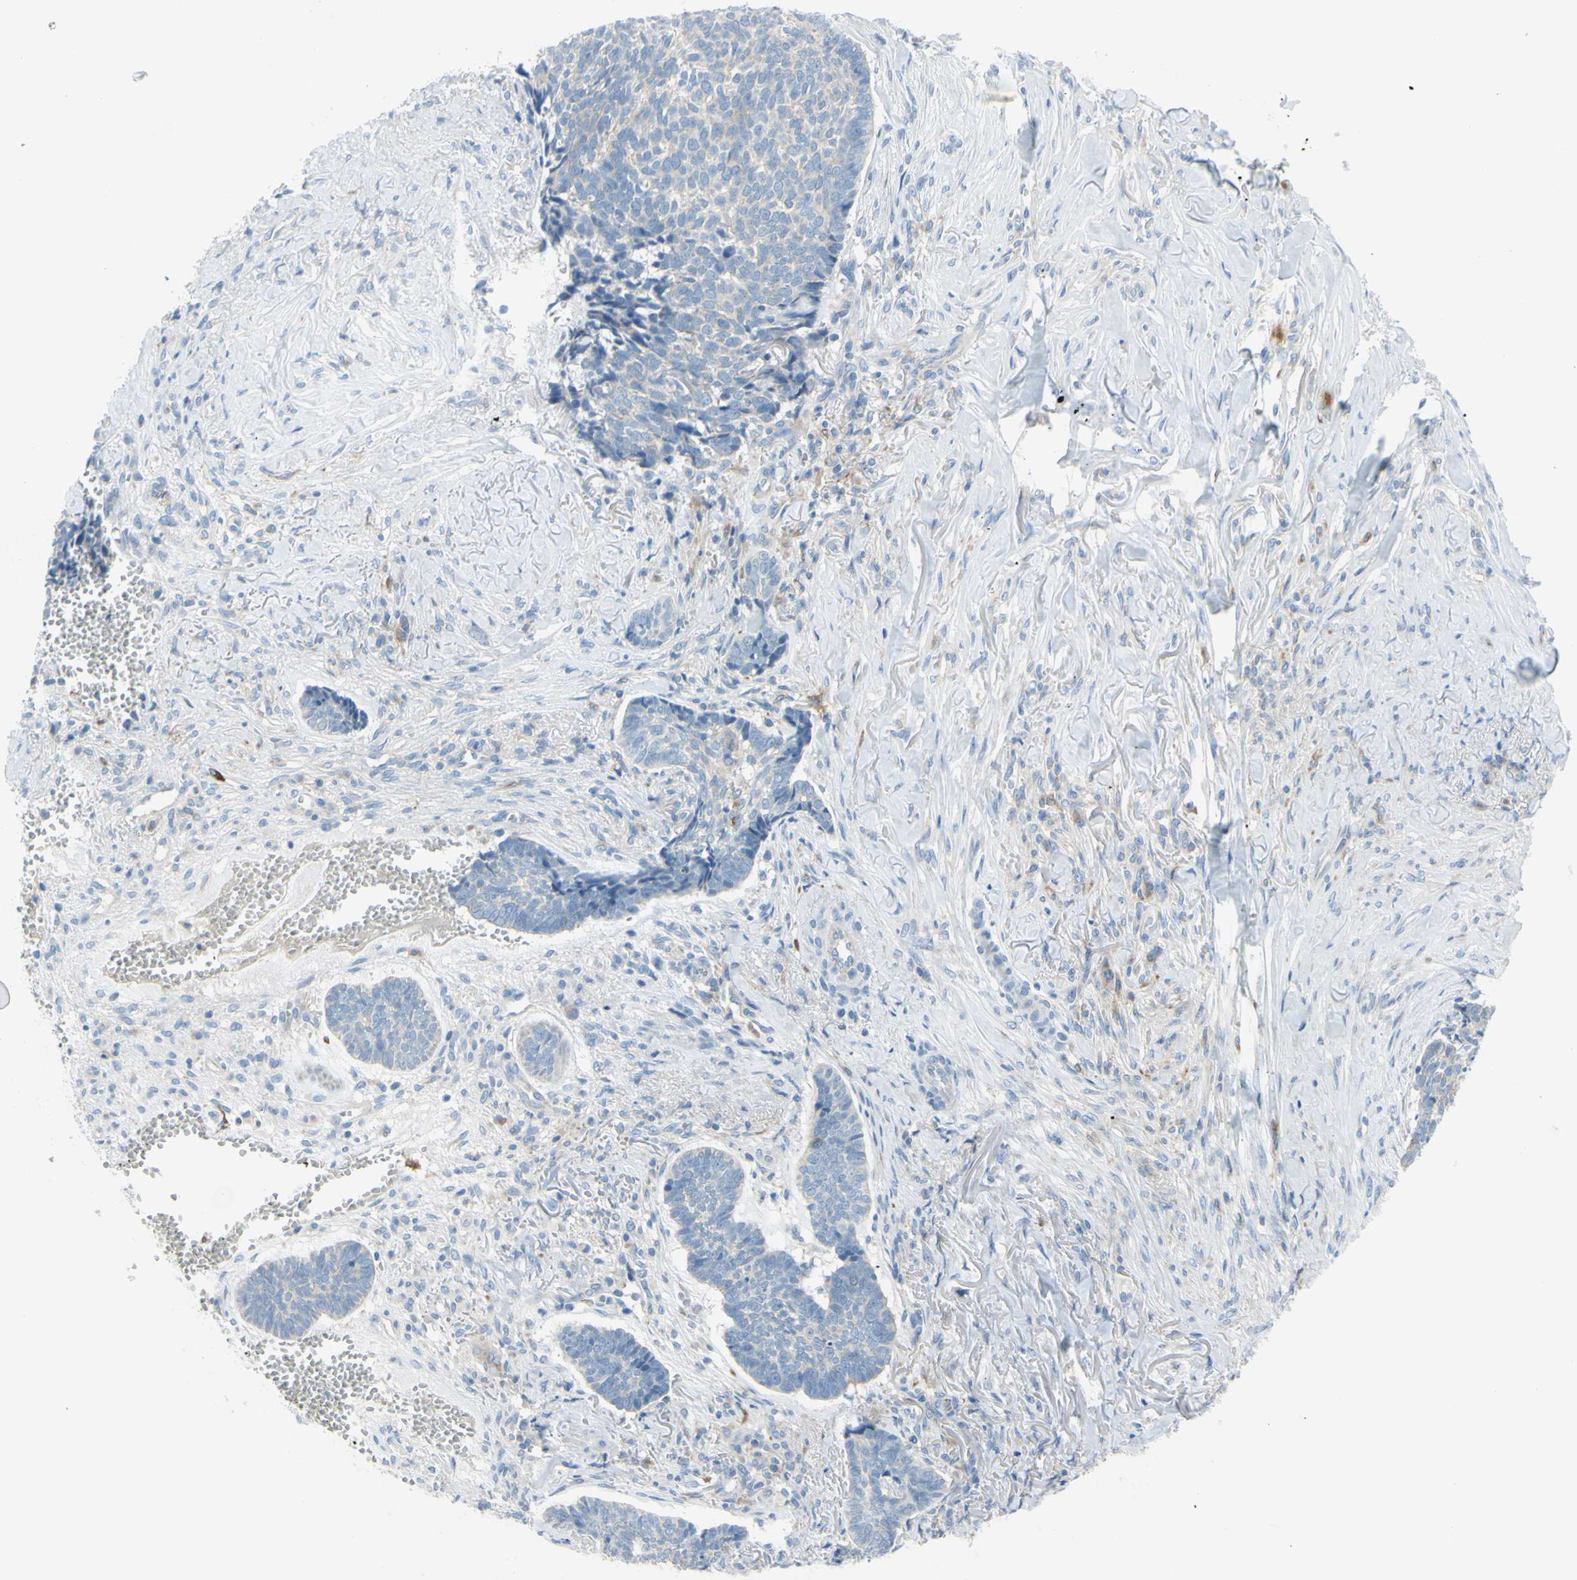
{"staining": {"intensity": "weak", "quantity": "<25%", "location": "cytoplasmic/membranous"}, "tissue": "skin cancer", "cell_type": "Tumor cells", "image_type": "cancer", "snomed": [{"axis": "morphology", "description": "Basal cell carcinoma"}, {"axis": "topography", "description": "Skin"}], "caption": "Basal cell carcinoma (skin) stained for a protein using IHC exhibits no expression tumor cells.", "gene": "FRMD4B", "patient": {"sex": "male", "age": 84}}